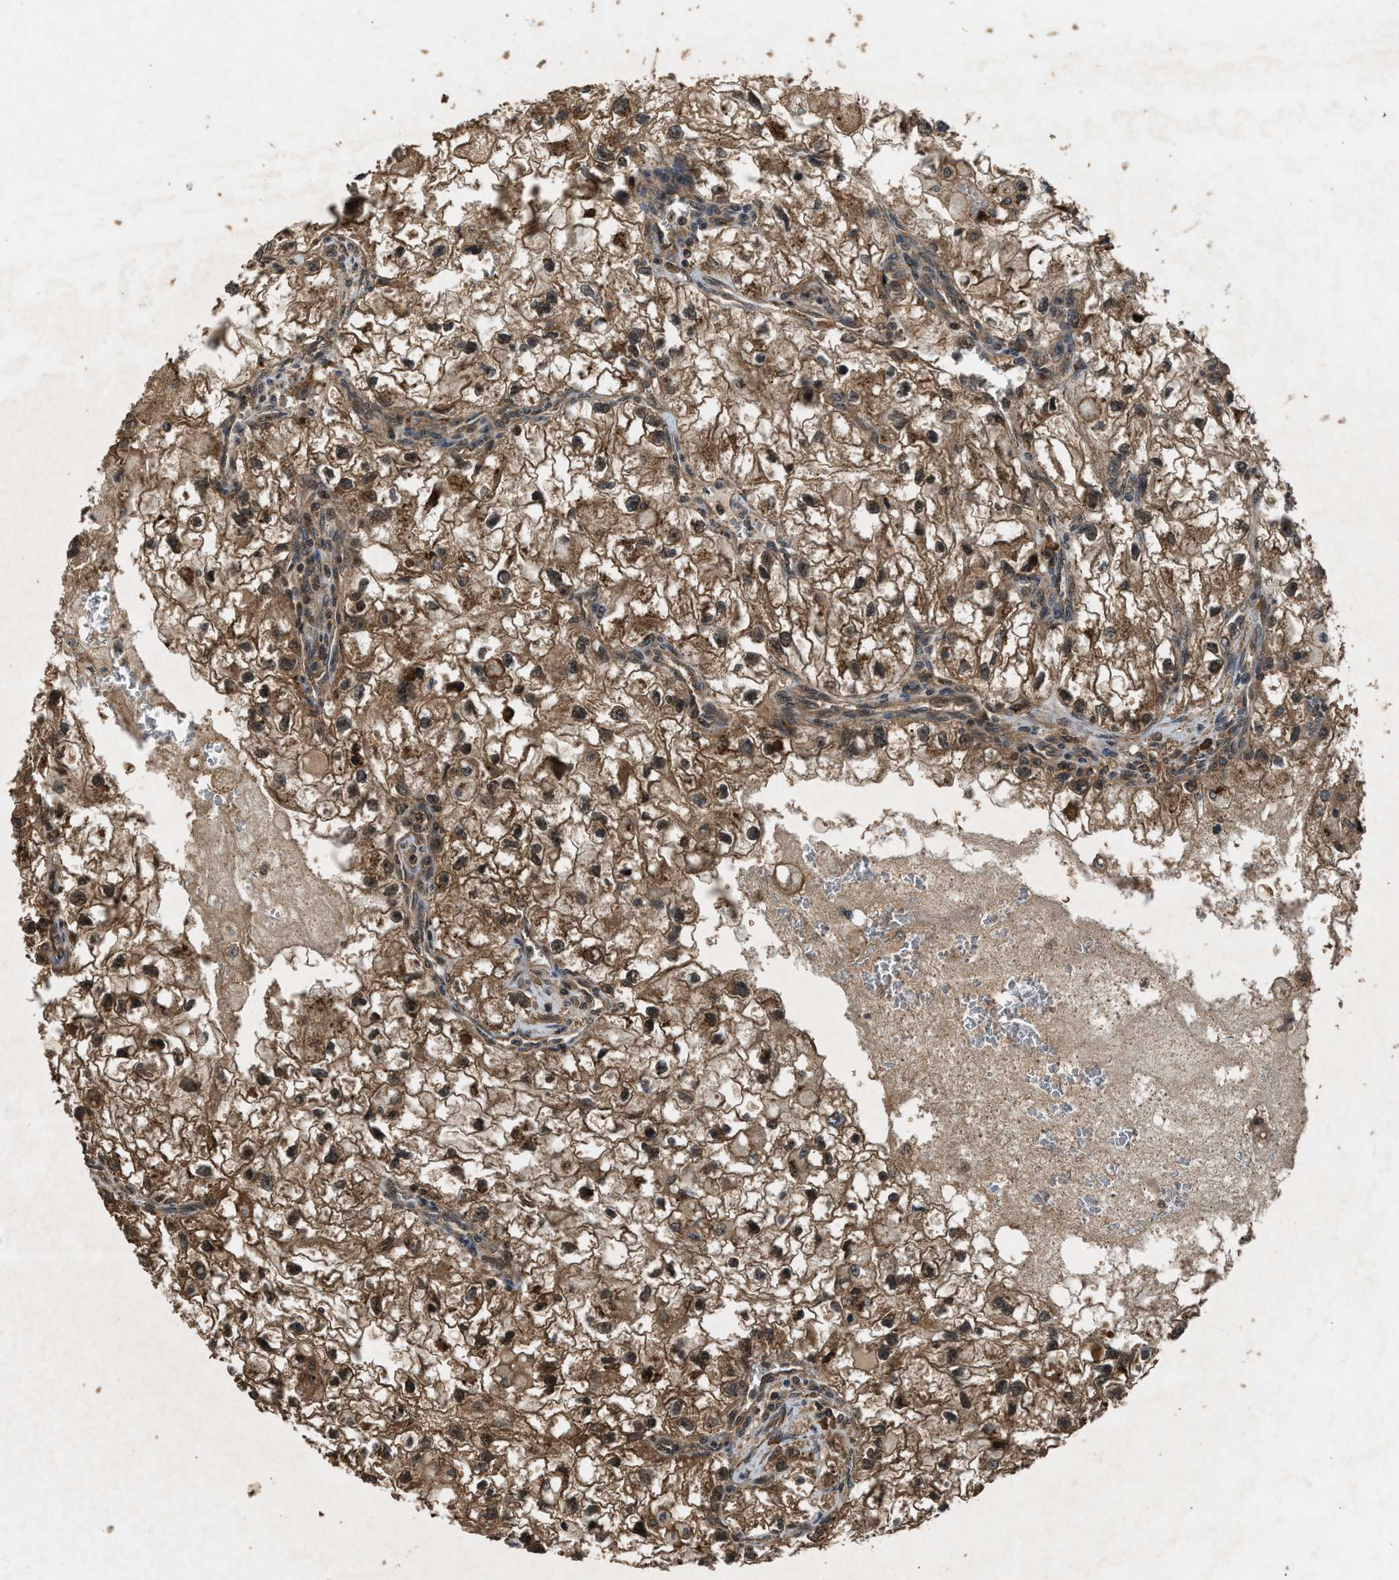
{"staining": {"intensity": "moderate", "quantity": ">75%", "location": "cytoplasmic/membranous,nuclear"}, "tissue": "renal cancer", "cell_type": "Tumor cells", "image_type": "cancer", "snomed": [{"axis": "morphology", "description": "Adenocarcinoma, NOS"}, {"axis": "topography", "description": "Kidney"}], "caption": "A high-resolution image shows immunohistochemistry staining of renal cancer (adenocarcinoma), which exhibits moderate cytoplasmic/membranous and nuclear expression in about >75% of tumor cells. (IHC, brightfield microscopy, high magnification).", "gene": "RPS6KB1", "patient": {"sex": "female", "age": 70}}